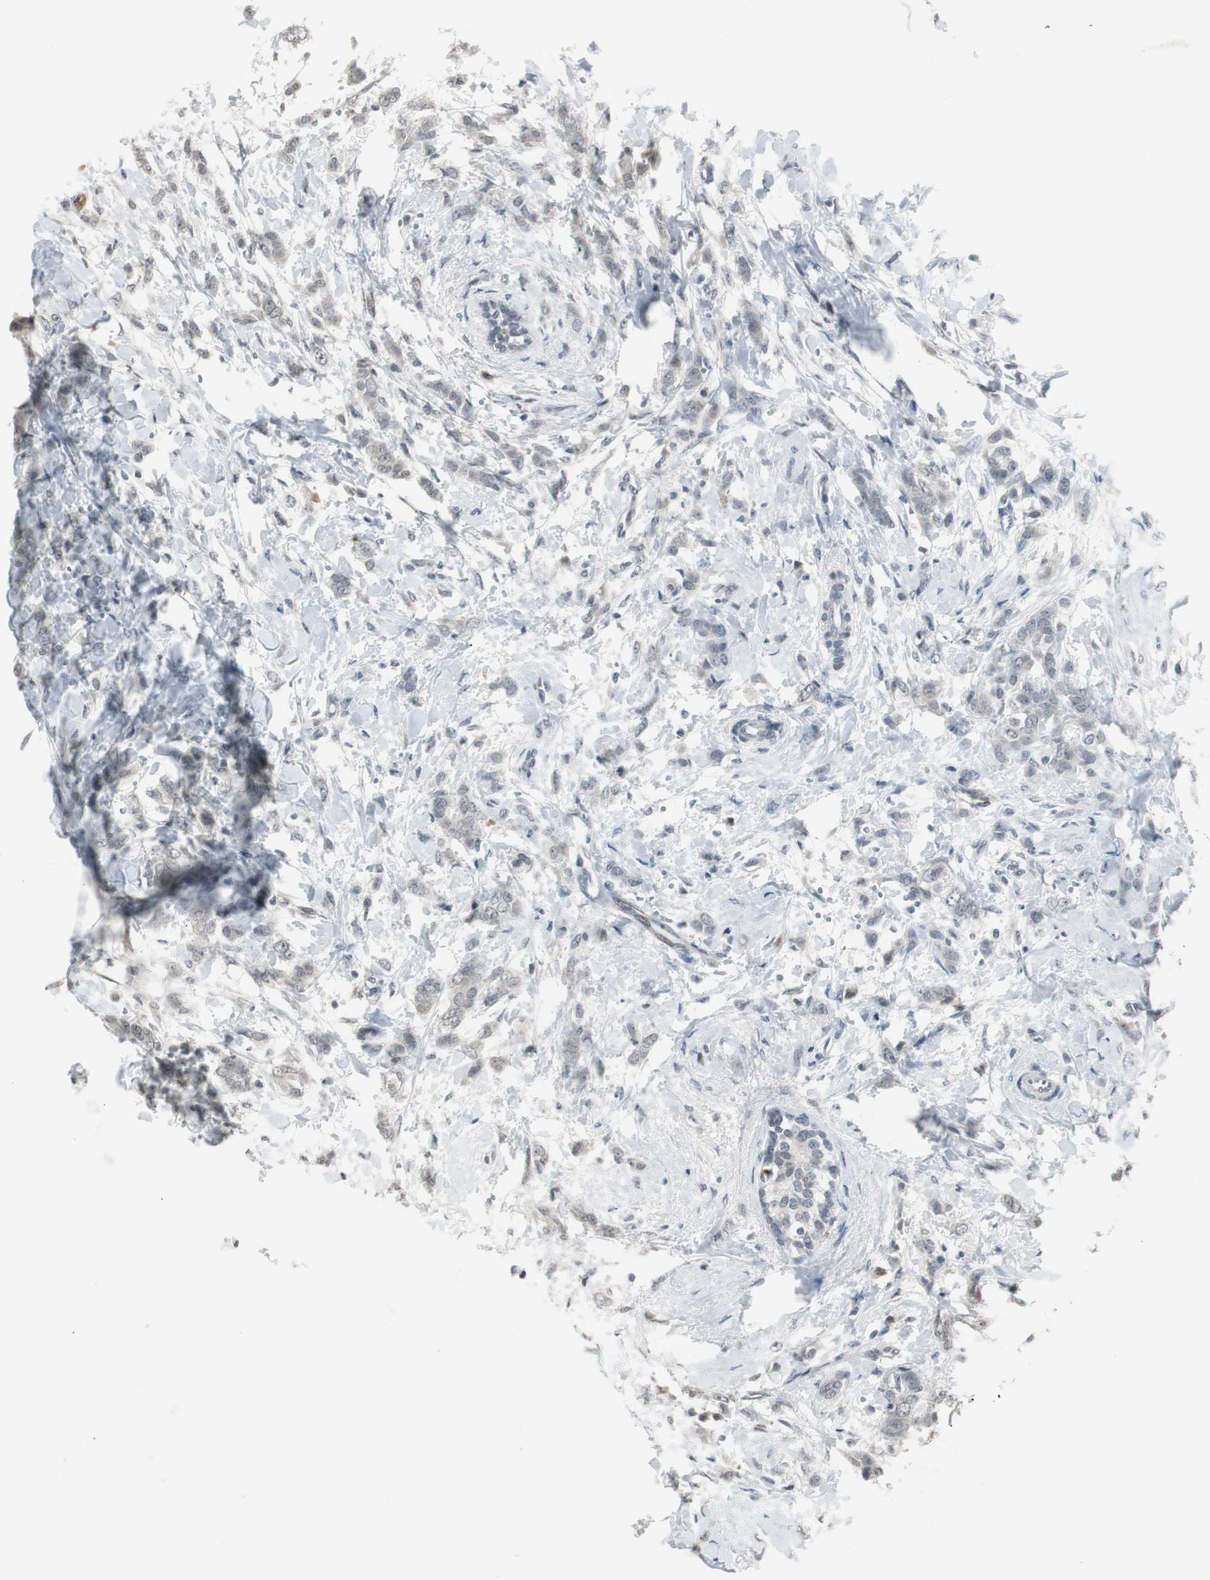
{"staining": {"intensity": "negative", "quantity": "none", "location": "none"}, "tissue": "breast cancer", "cell_type": "Tumor cells", "image_type": "cancer", "snomed": [{"axis": "morphology", "description": "Lobular carcinoma, in situ"}, {"axis": "morphology", "description": "Lobular carcinoma"}, {"axis": "topography", "description": "Breast"}], "caption": "Immunohistochemistry (IHC) image of neoplastic tissue: lobular carcinoma in situ (breast) stained with DAB reveals no significant protein expression in tumor cells.", "gene": "BOLA1", "patient": {"sex": "female", "age": 41}}